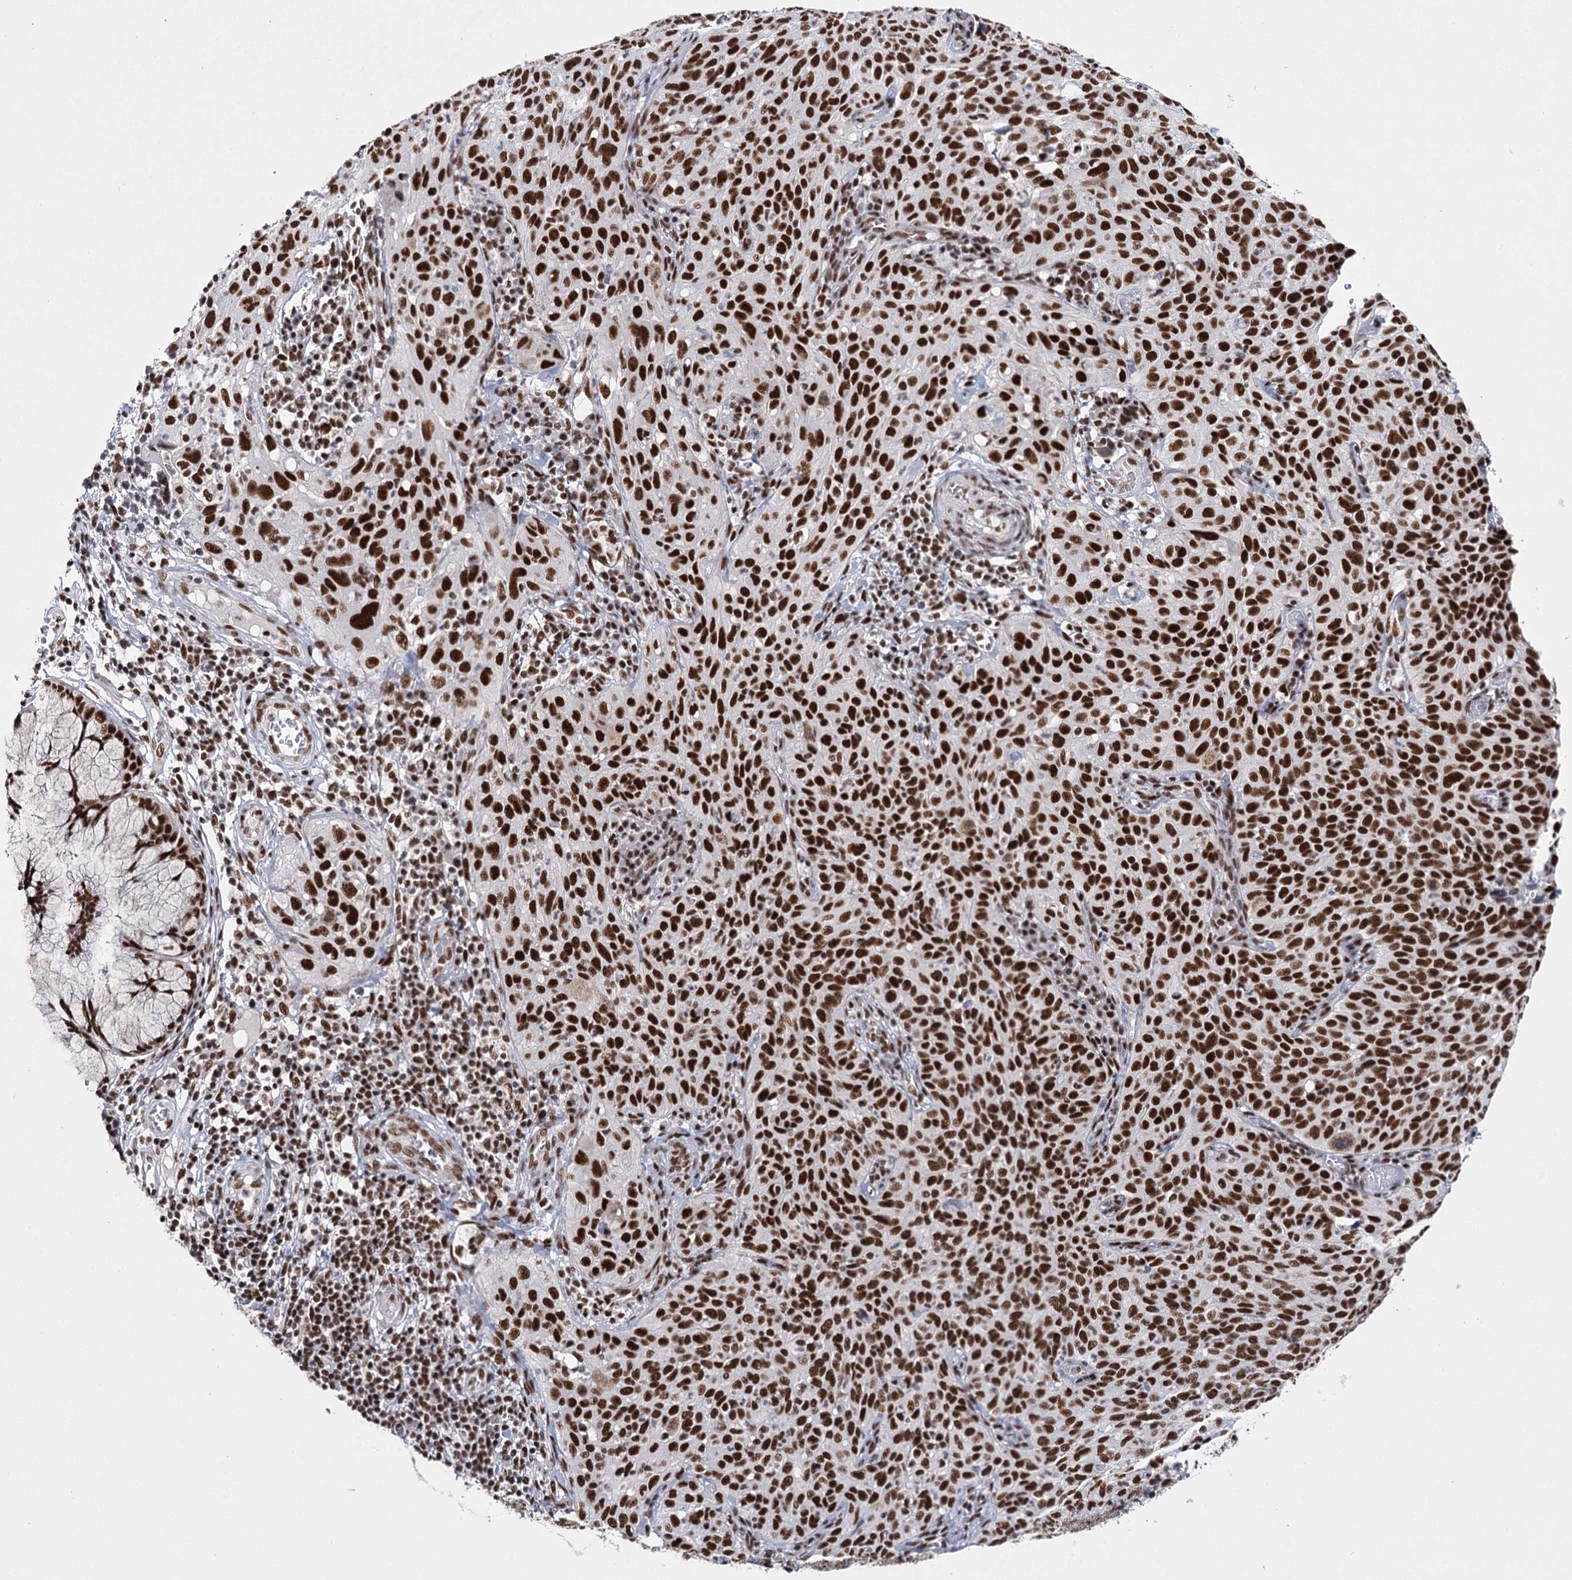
{"staining": {"intensity": "strong", "quantity": ">75%", "location": "nuclear"}, "tissue": "cervical cancer", "cell_type": "Tumor cells", "image_type": "cancer", "snomed": [{"axis": "morphology", "description": "Squamous cell carcinoma, NOS"}, {"axis": "topography", "description": "Cervix"}], "caption": "Immunohistochemistry micrograph of human cervical squamous cell carcinoma stained for a protein (brown), which displays high levels of strong nuclear staining in about >75% of tumor cells.", "gene": "SCAF8", "patient": {"sex": "female", "age": 31}}